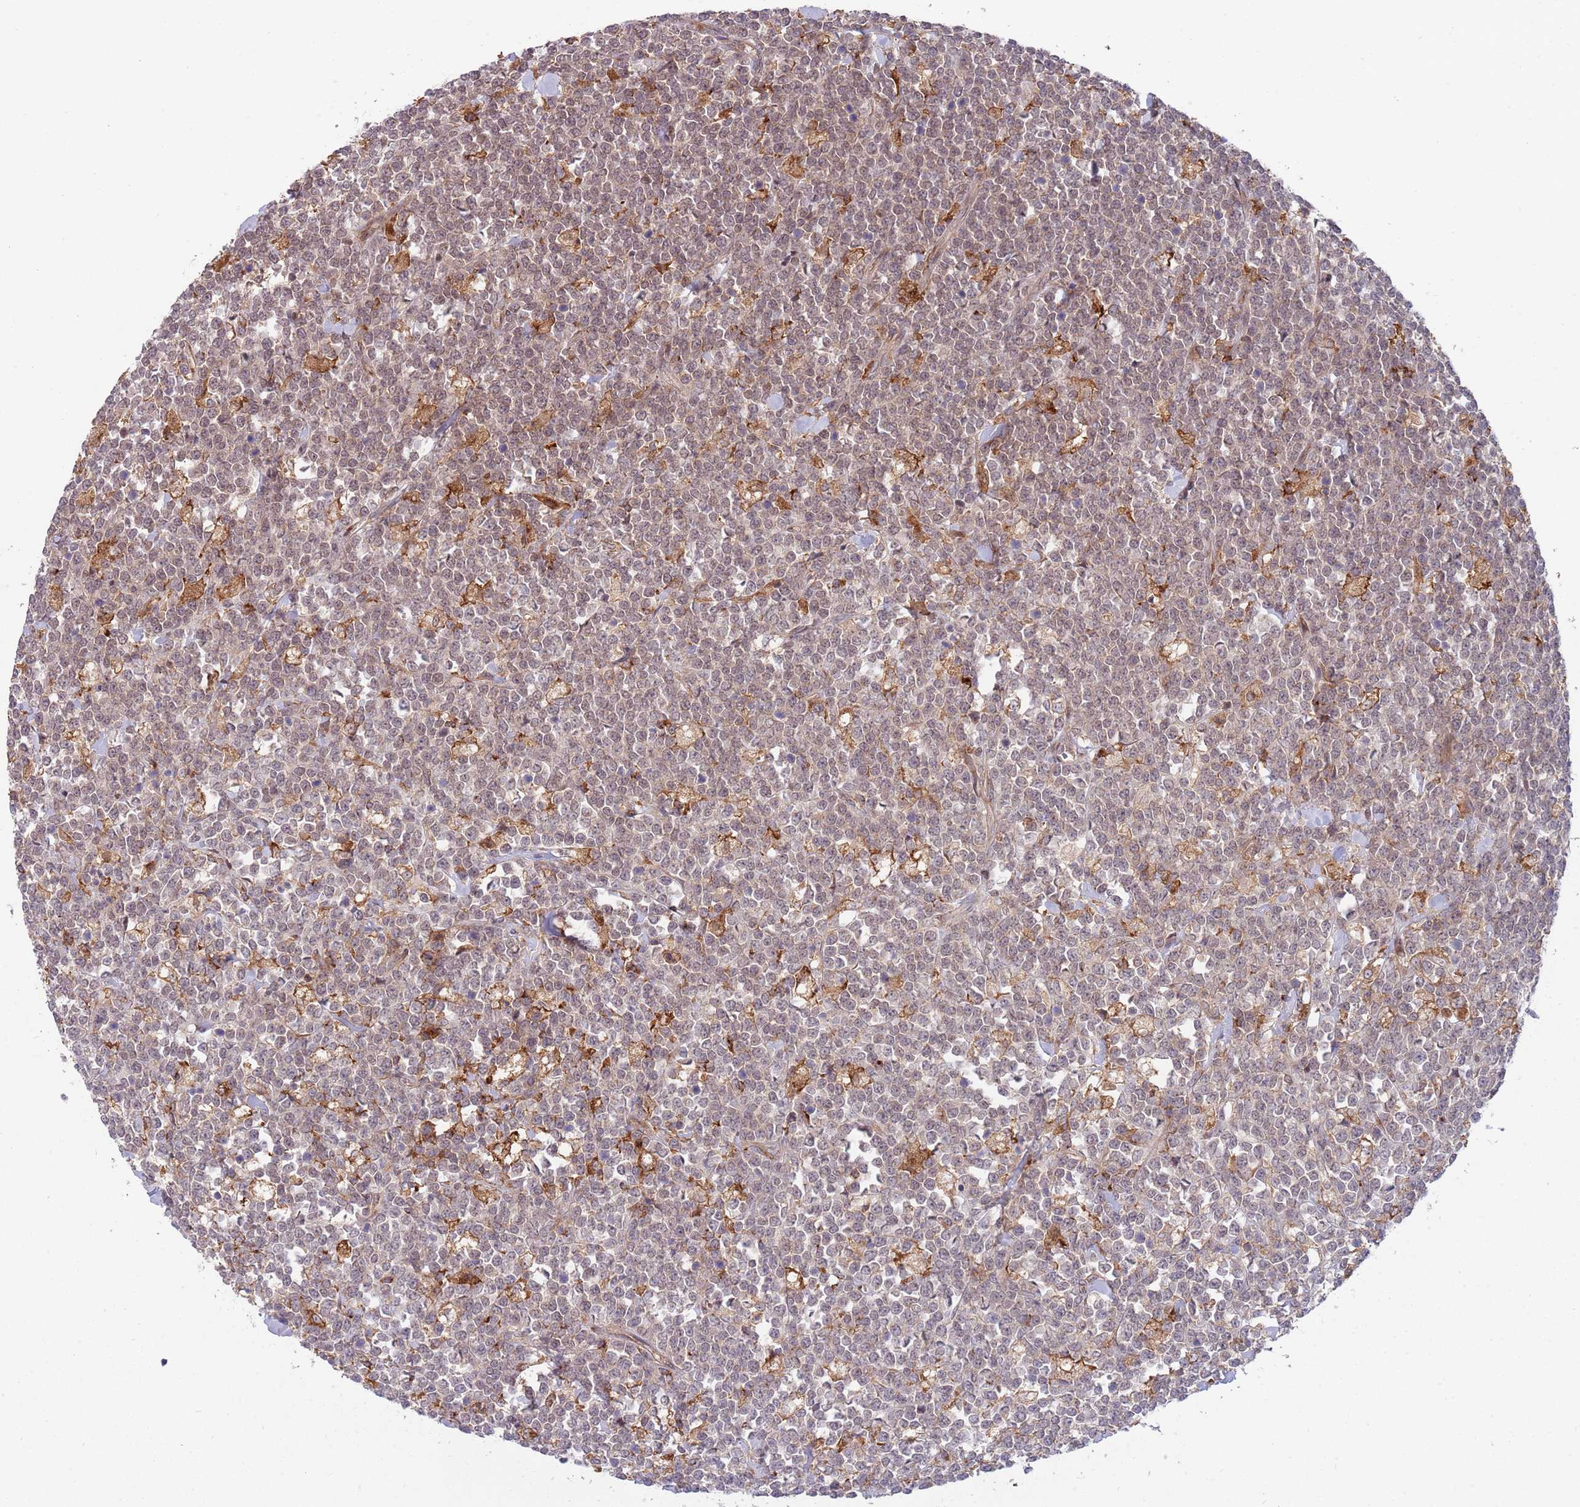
{"staining": {"intensity": "weak", "quantity": "<25%", "location": "nuclear"}, "tissue": "lymphoma", "cell_type": "Tumor cells", "image_type": "cancer", "snomed": [{"axis": "morphology", "description": "Malignant lymphoma, non-Hodgkin's type, High grade"}, {"axis": "topography", "description": "Small intestine"}], "caption": "The IHC histopathology image has no significant expression in tumor cells of lymphoma tissue. The staining is performed using DAB brown chromogen with nuclei counter-stained in using hematoxylin.", "gene": "BTBD7", "patient": {"sex": "male", "age": 8}}